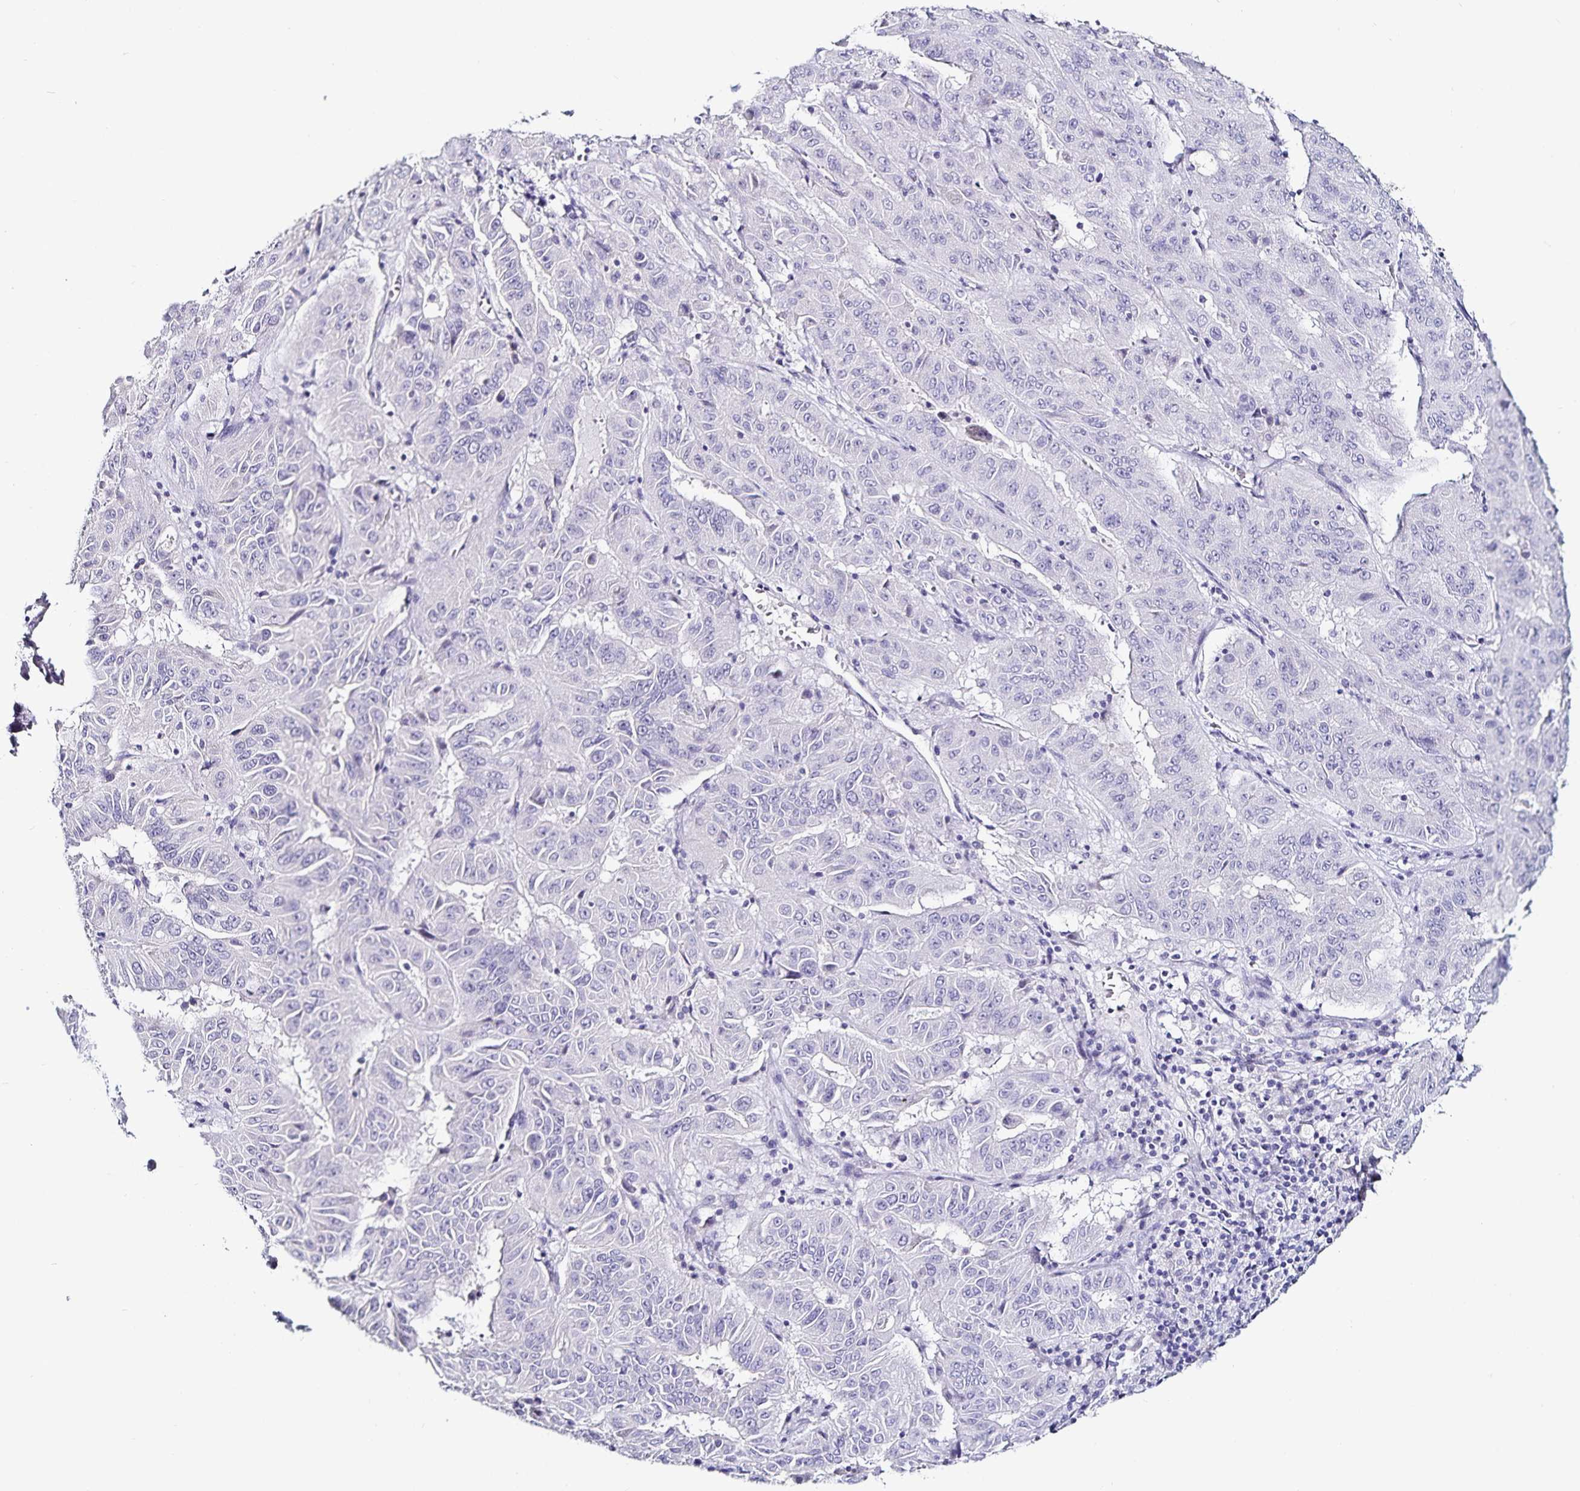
{"staining": {"intensity": "negative", "quantity": "none", "location": "none"}, "tissue": "pancreatic cancer", "cell_type": "Tumor cells", "image_type": "cancer", "snomed": [{"axis": "morphology", "description": "Adenocarcinoma, NOS"}, {"axis": "topography", "description": "Pancreas"}], "caption": "Pancreatic cancer was stained to show a protein in brown. There is no significant positivity in tumor cells.", "gene": "TSPAN7", "patient": {"sex": "male", "age": 63}}